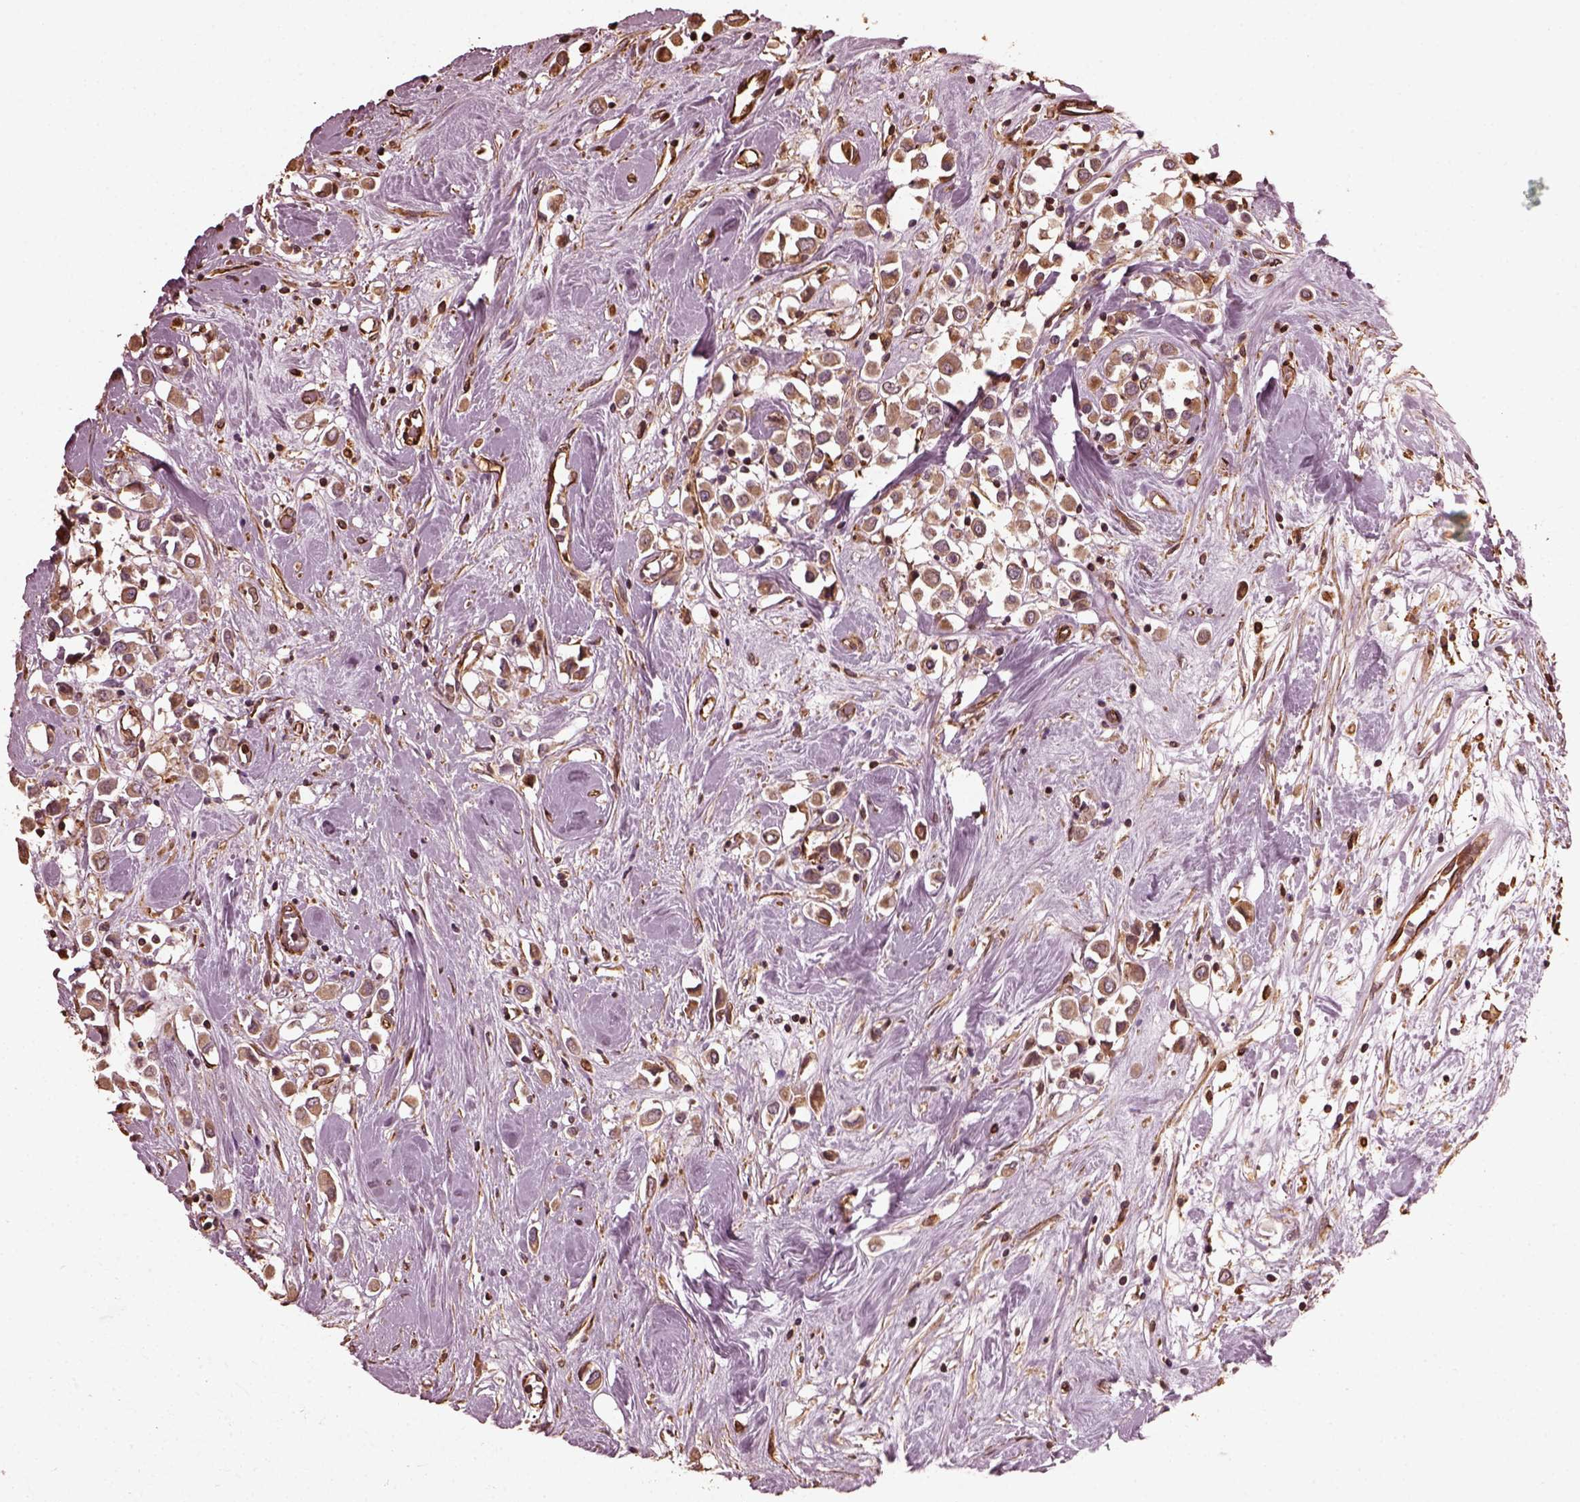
{"staining": {"intensity": "moderate", "quantity": "25%-75%", "location": "cytoplasmic/membranous"}, "tissue": "breast cancer", "cell_type": "Tumor cells", "image_type": "cancer", "snomed": [{"axis": "morphology", "description": "Duct carcinoma"}, {"axis": "topography", "description": "Breast"}], "caption": "Tumor cells demonstrate medium levels of moderate cytoplasmic/membranous positivity in approximately 25%-75% of cells in breast cancer.", "gene": "GTPBP1", "patient": {"sex": "female", "age": 61}}